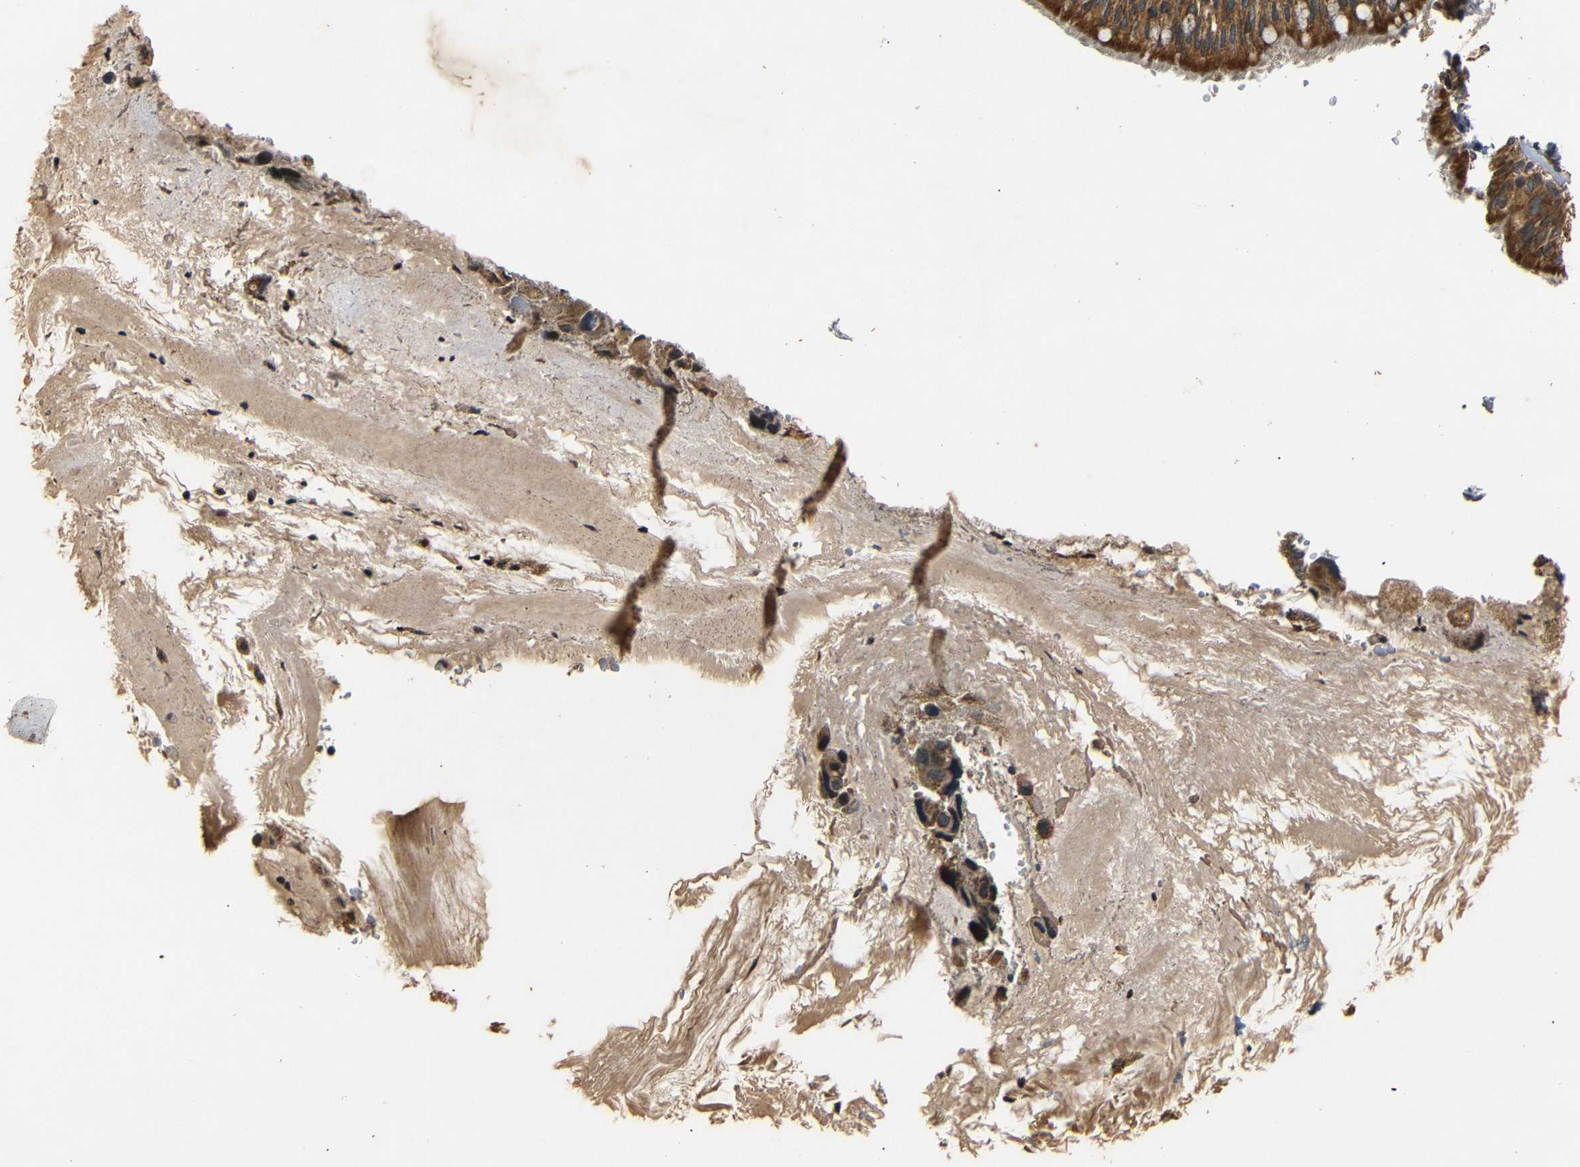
{"staining": {"intensity": "strong", "quantity": ">75%", "location": "cytoplasmic/membranous"}, "tissue": "bronchus", "cell_type": "Respiratory epithelial cells", "image_type": "normal", "snomed": [{"axis": "morphology", "description": "Normal tissue, NOS"}, {"axis": "morphology", "description": "Adenocarcinoma, NOS"}, {"axis": "morphology", "description": "Adenocarcinoma, metastatic, NOS"}, {"axis": "topography", "description": "Lymph node"}, {"axis": "topography", "description": "Bronchus"}, {"axis": "topography", "description": "Lung"}], "caption": "Unremarkable bronchus exhibits strong cytoplasmic/membranous expression in approximately >75% of respiratory epithelial cells.", "gene": "TANK", "patient": {"sex": "female", "age": 54}}